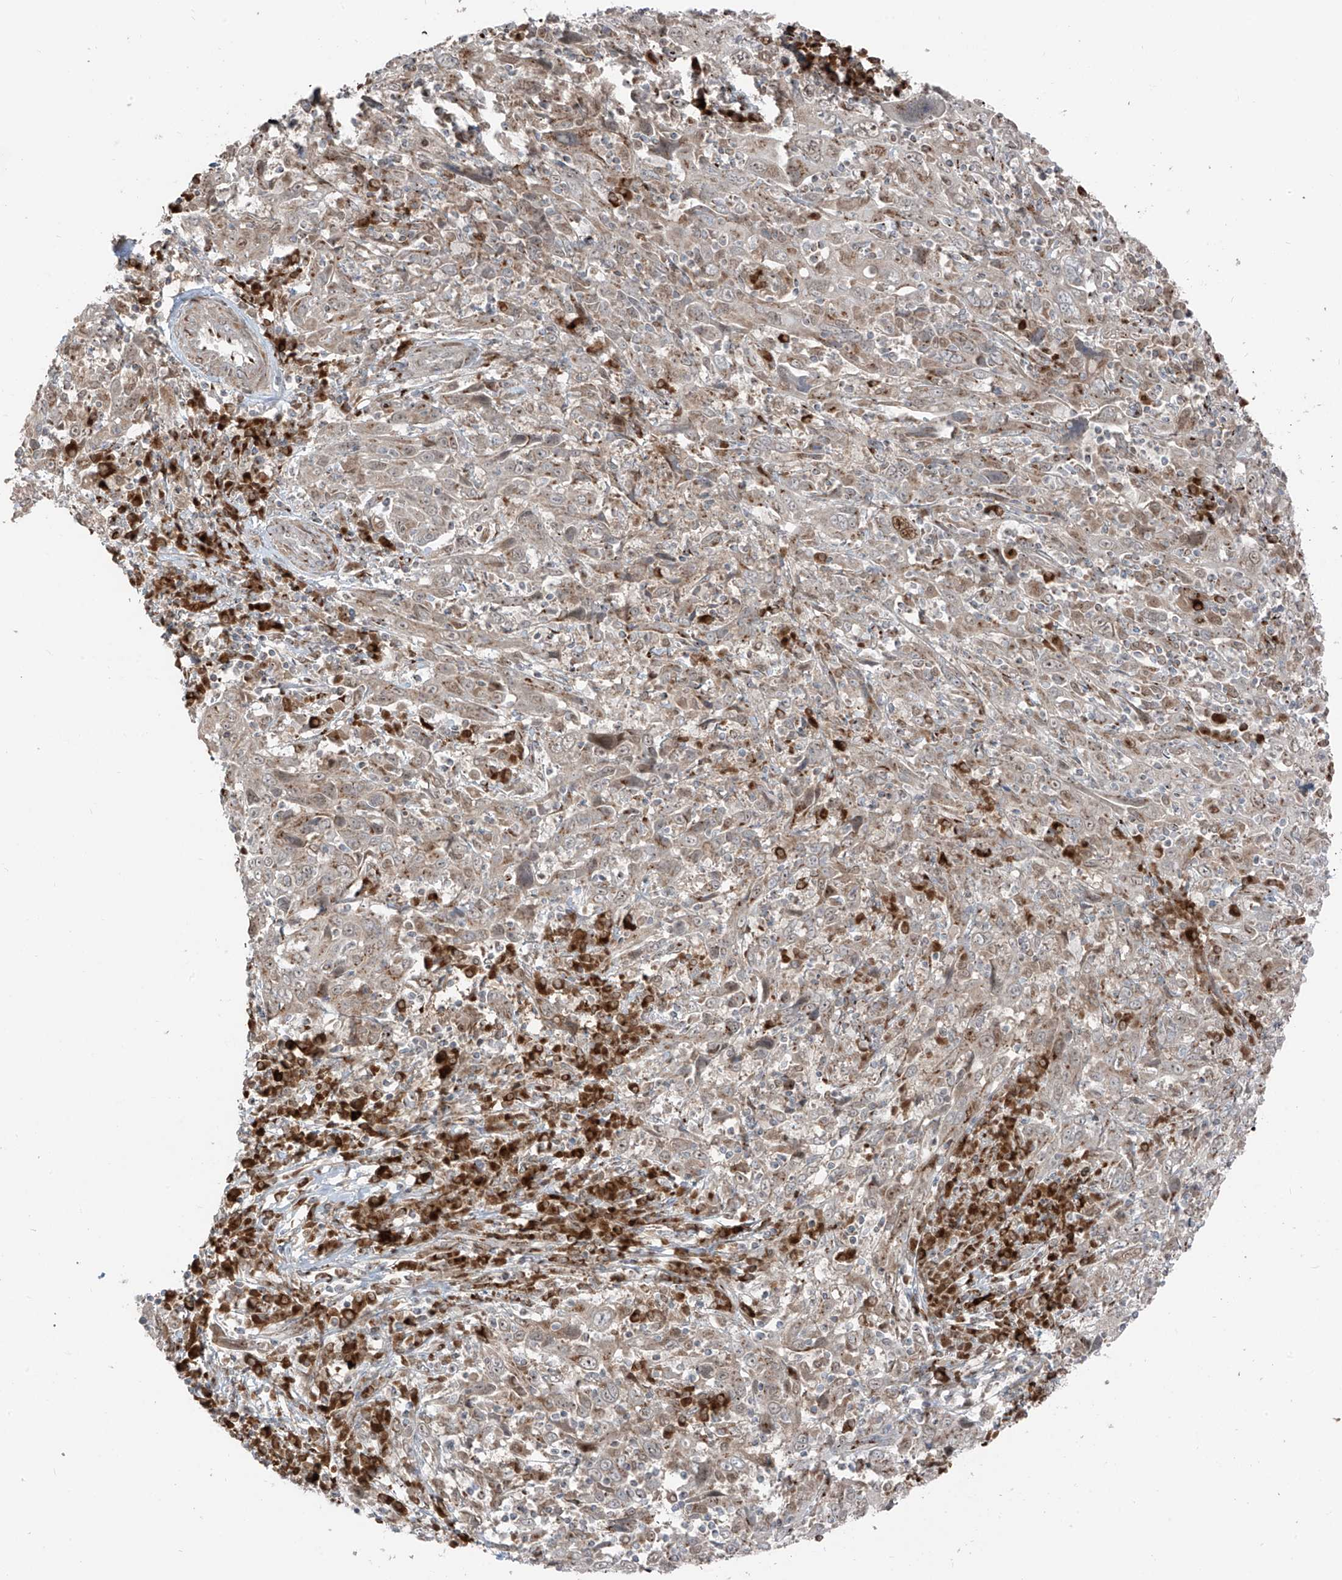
{"staining": {"intensity": "weak", "quantity": "25%-75%", "location": "cytoplasmic/membranous"}, "tissue": "cervical cancer", "cell_type": "Tumor cells", "image_type": "cancer", "snomed": [{"axis": "morphology", "description": "Squamous cell carcinoma, NOS"}, {"axis": "topography", "description": "Cervix"}], "caption": "Squamous cell carcinoma (cervical) stained with a brown dye exhibits weak cytoplasmic/membranous positive positivity in approximately 25%-75% of tumor cells.", "gene": "ERLEC1", "patient": {"sex": "female", "age": 46}}